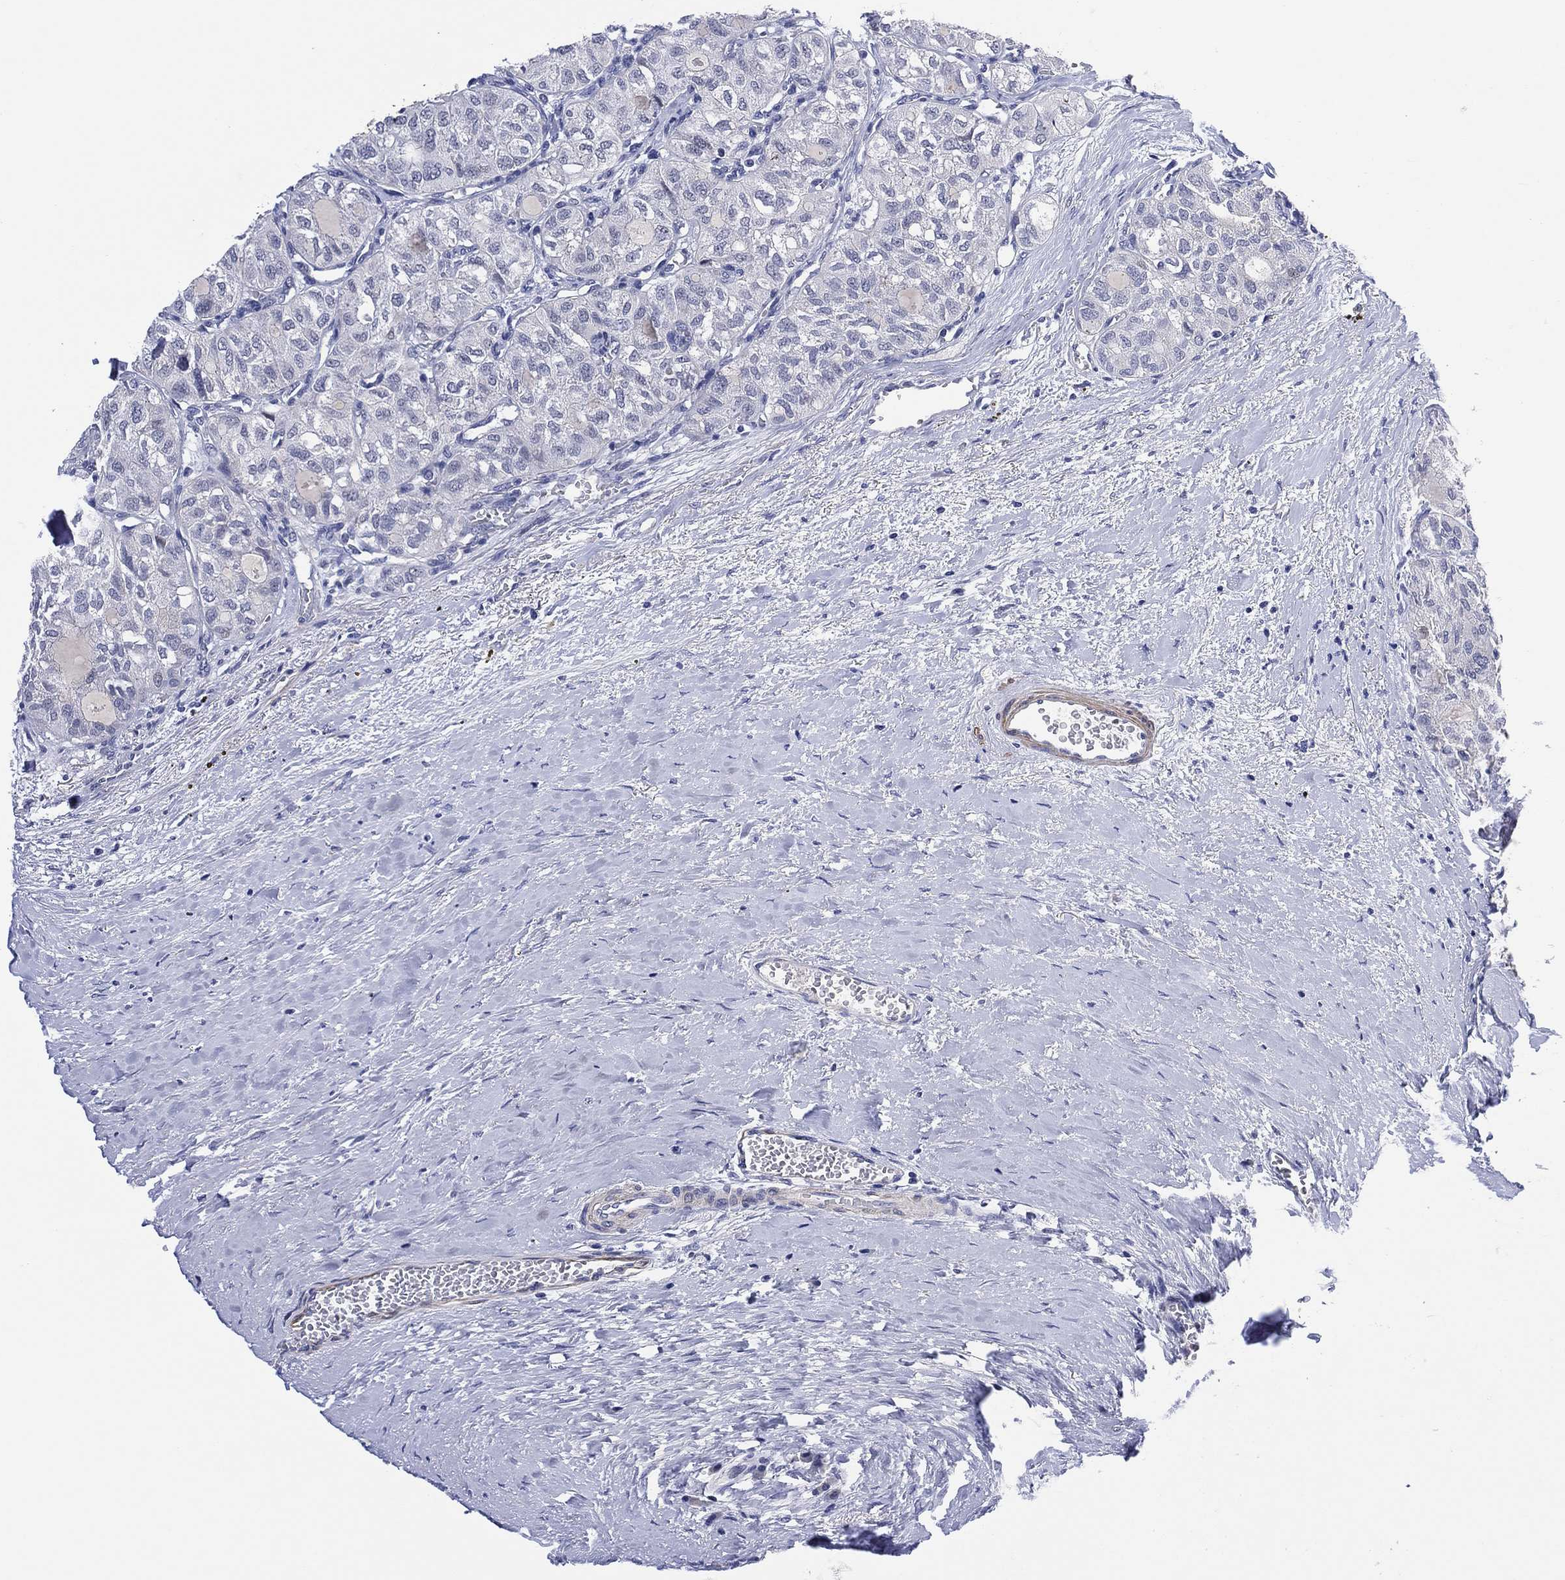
{"staining": {"intensity": "negative", "quantity": "none", "location": "none"}, "tissue": "thyroid cancer", "cell_type": "Tumor cells", "image_type": "cancer", "snomed": [{"axis": "morphology", "description": "Follicular adenoma carcinoma, NOS"}, {"axis": "topography", "description": "Thyroid gland"}], "caption": "Photomicrograph shows no significant protein positivity in tumor cells of thyroid cancer (follicular adenoma carcinoma).", "gene": "CLIP3", "patient": {"sex": "male", "age": 75}}